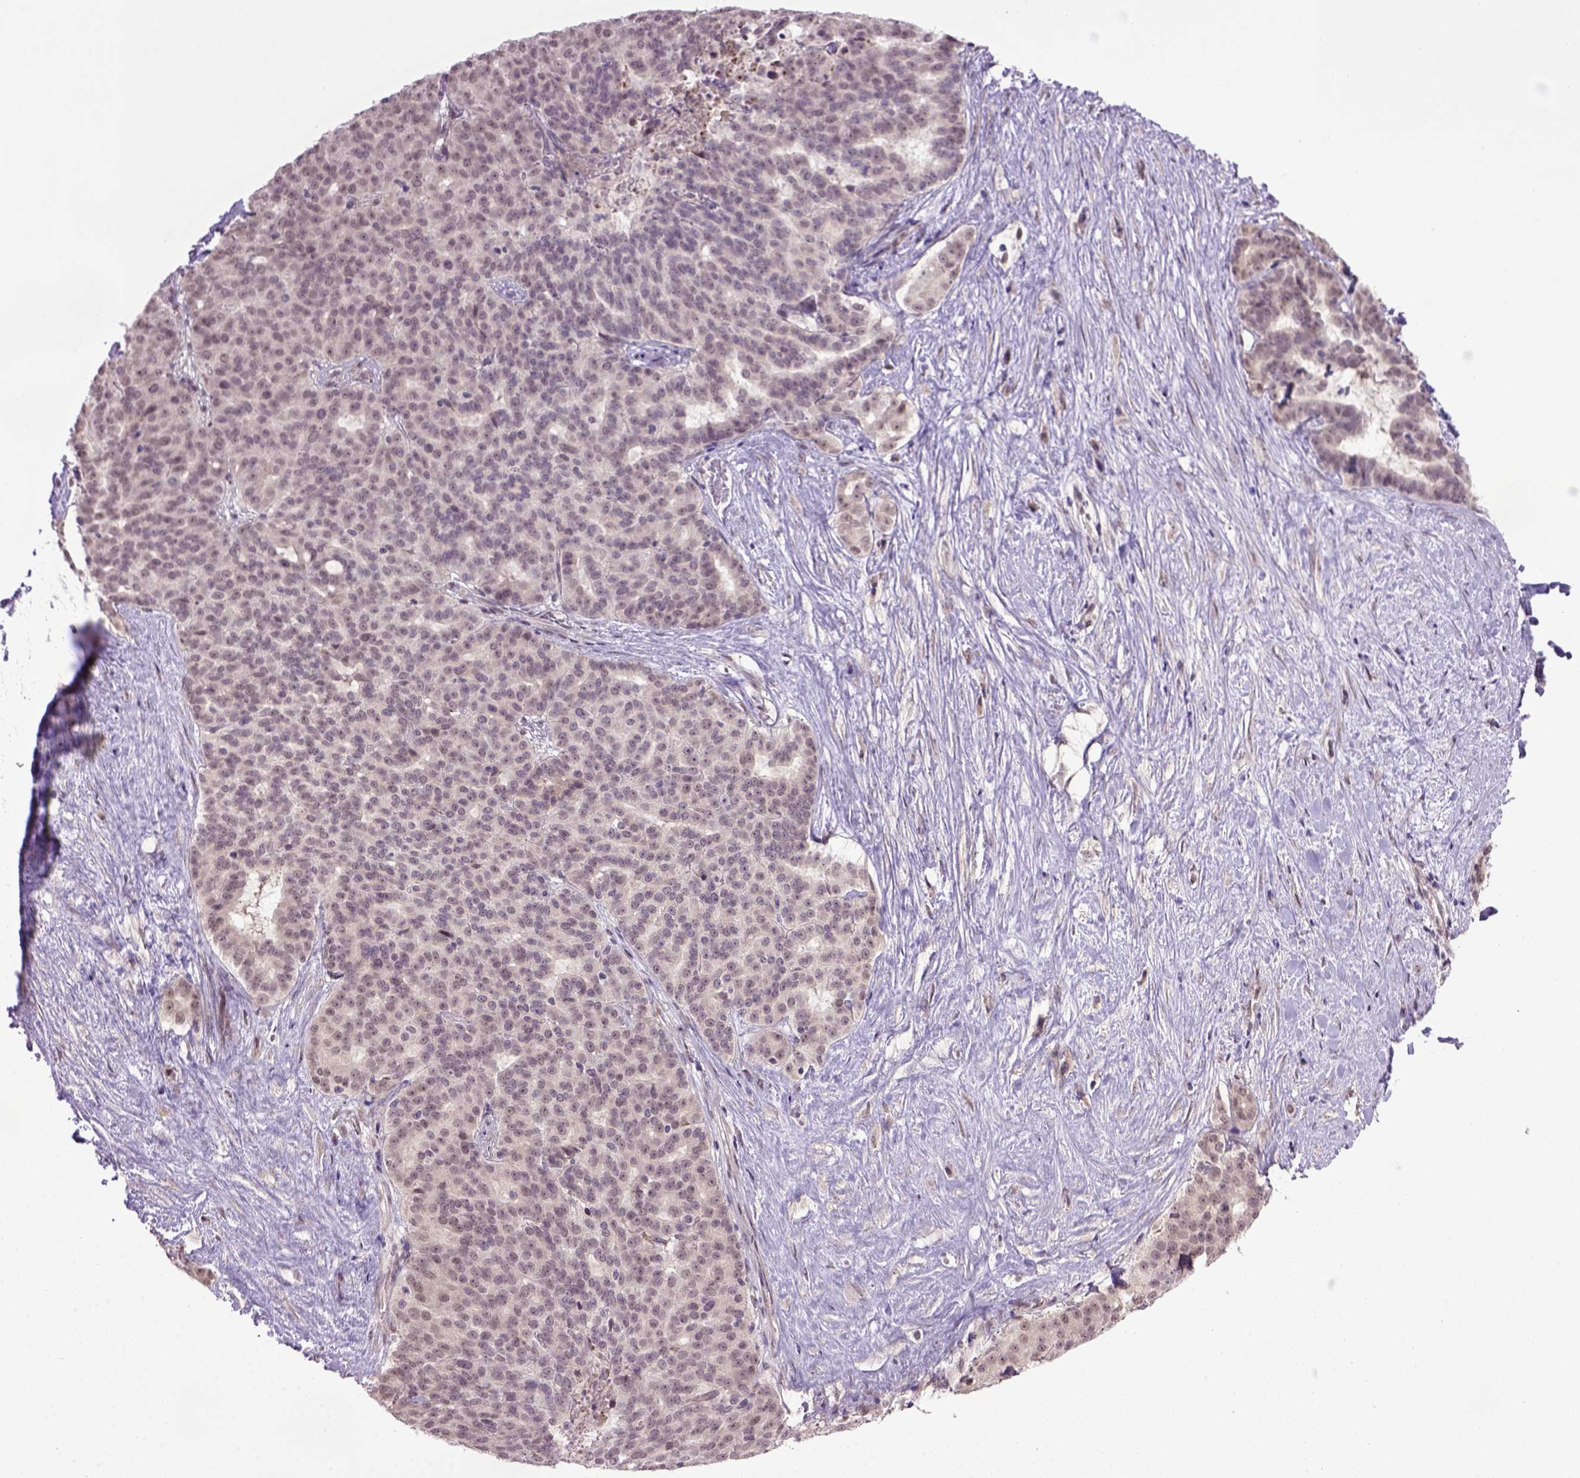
{"staining": {"intensity": "negative", "quantity": "none", "location": "none"}, "tissue": "liver cancer", "cell_type": "Tumor cells", "image_type": "cancer", "snomed": [{"axis": "morphology", "description": "Cholangiocarcinoma"}, {"axis": "topography", "description": "Liver"}], "caption": "Tumor cells show no significant protein expression in liver cancer.", "gene": "RAB43", "patient": {"sex": "female", "age": 47}}